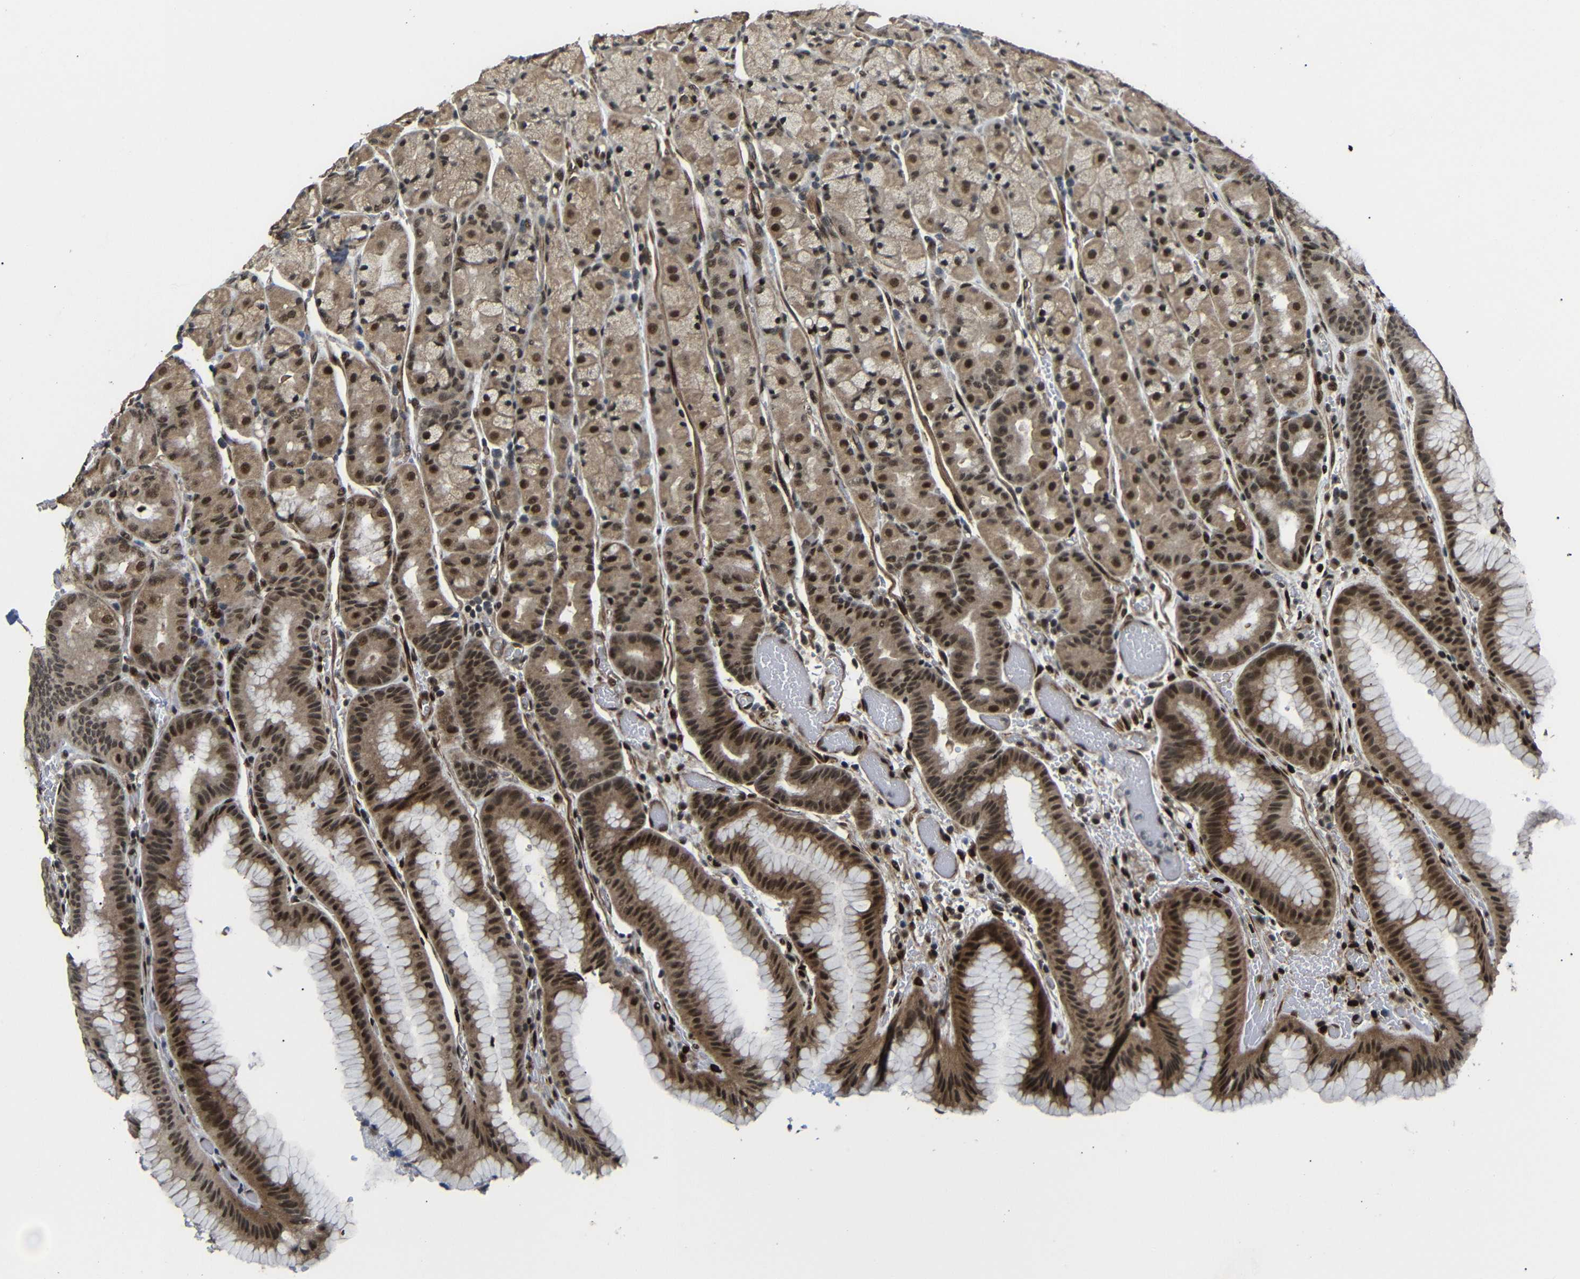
{"staining": {"intensity": "moderate", "quantity": ">75%", "location": "cytoplasmic/membranous,nuclear"}, "tissue": "stomach", "cell_type": "Glandular cells", "image_type": "normal", "snomed": [{"axis": "morphology", "description": "Normal tissue, NOS"}, {"axis": "morphology", "description": "Carcinoid, malignant, NOS"}, {"axis": "topography", "description": "Stomach, upper"}], "caption": "A medium amount of moderate cytoplasmic/membranous,nuclear staining is appreciated in approximately >75% of glandular cells in unremarkable stomach.", "gene": "TBX2", "patient": {"sex": "male", "age": 39}}